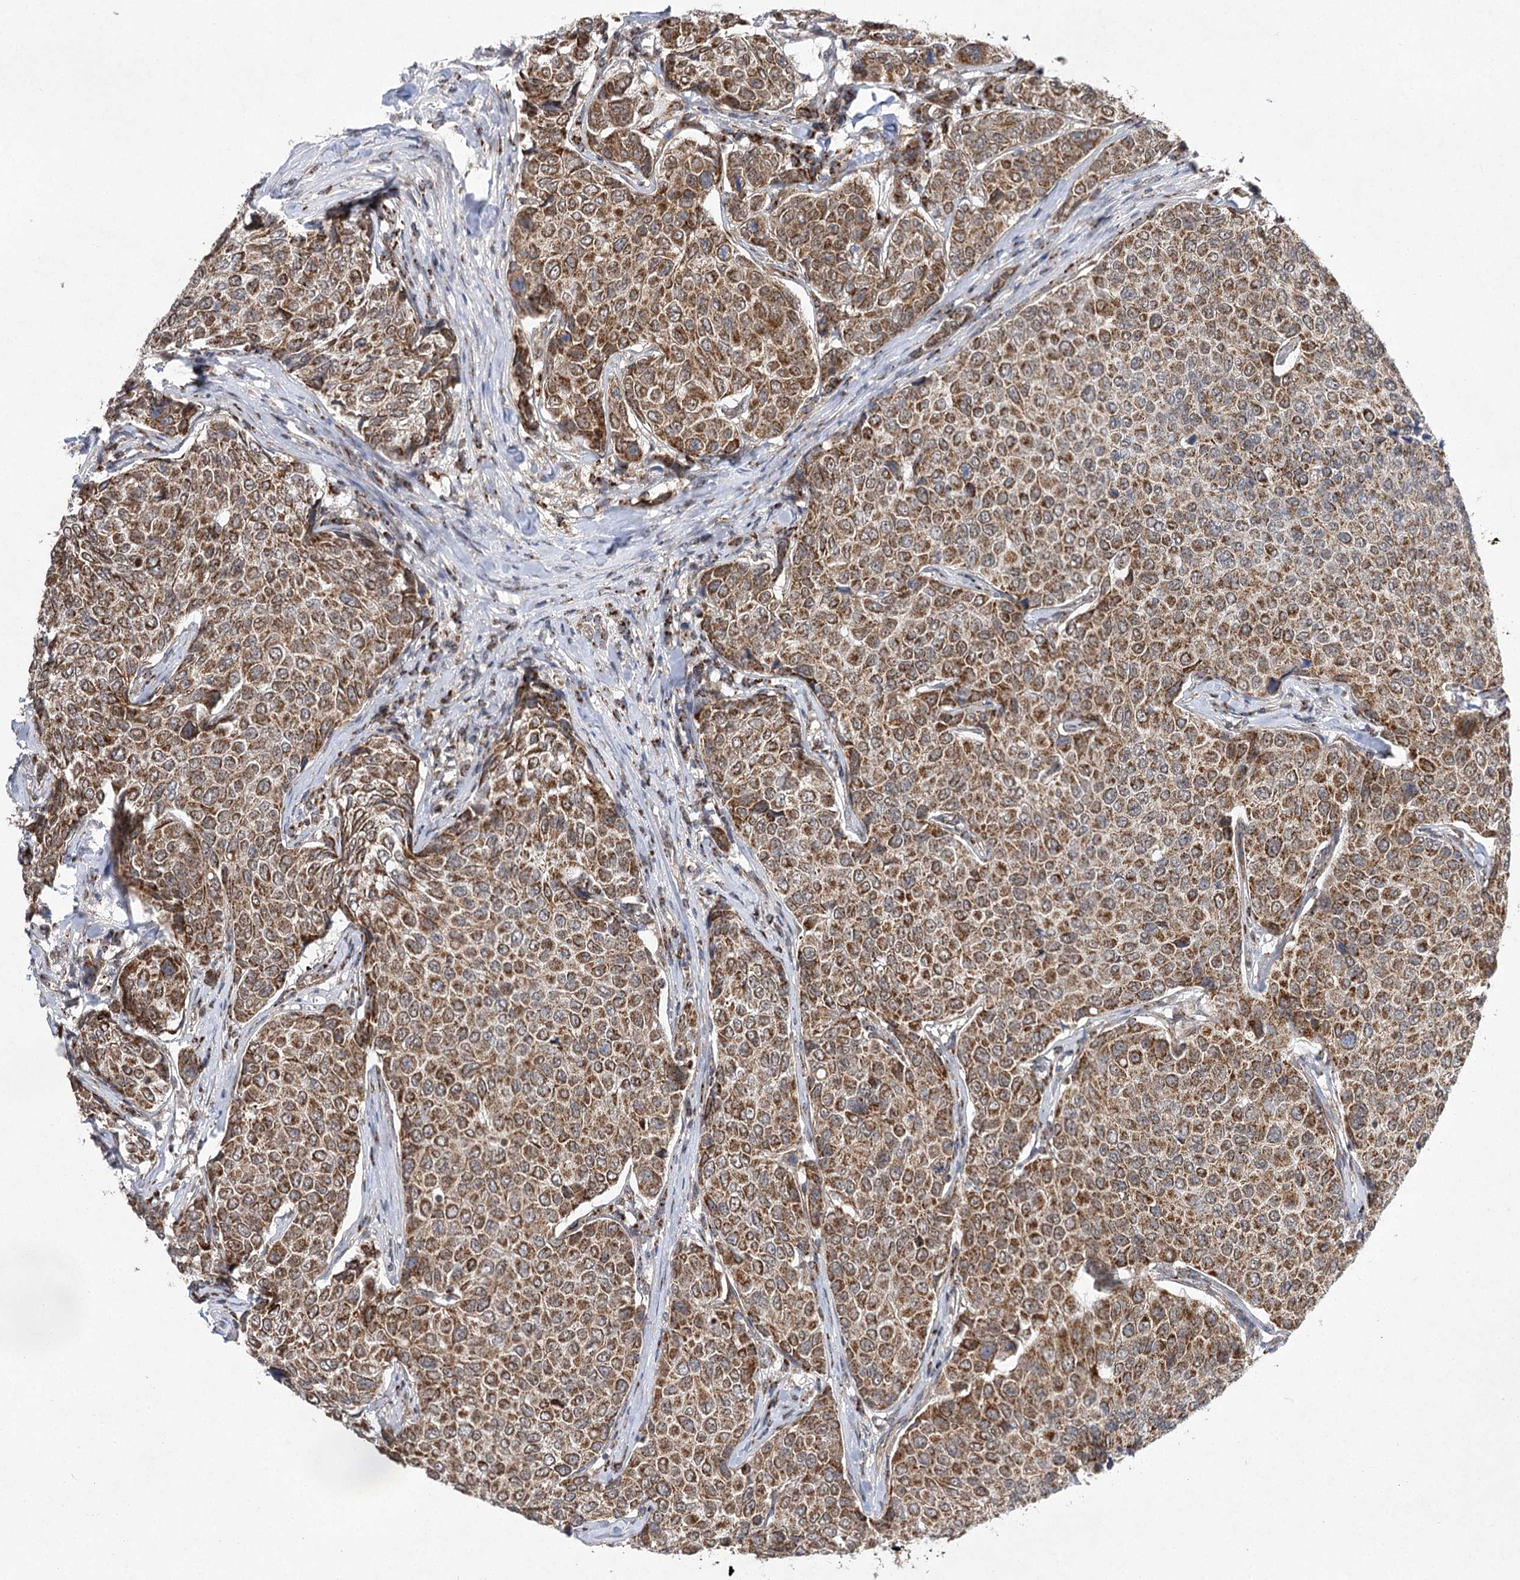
{"staining": {"intensity": "strong", "quantity": ">75%", "location": "cytoplasmic/membranous"}, "tissue": "breast cancer", "cell_type": "Tumor cells", "image_type": "cancer", "snomed": [{"axis": "morphology", "description": "Duct carcinoma"}, {"axis": "topography", "description": "Breast"}], "caption": "Strong cytoplasmic/membranous staining is identified in approximately >75% of tumor cells in invasive ductal carcinoma (breast).", "gene": "SLC4A1AP", "patient": {"sex": "female", "age": 55}}